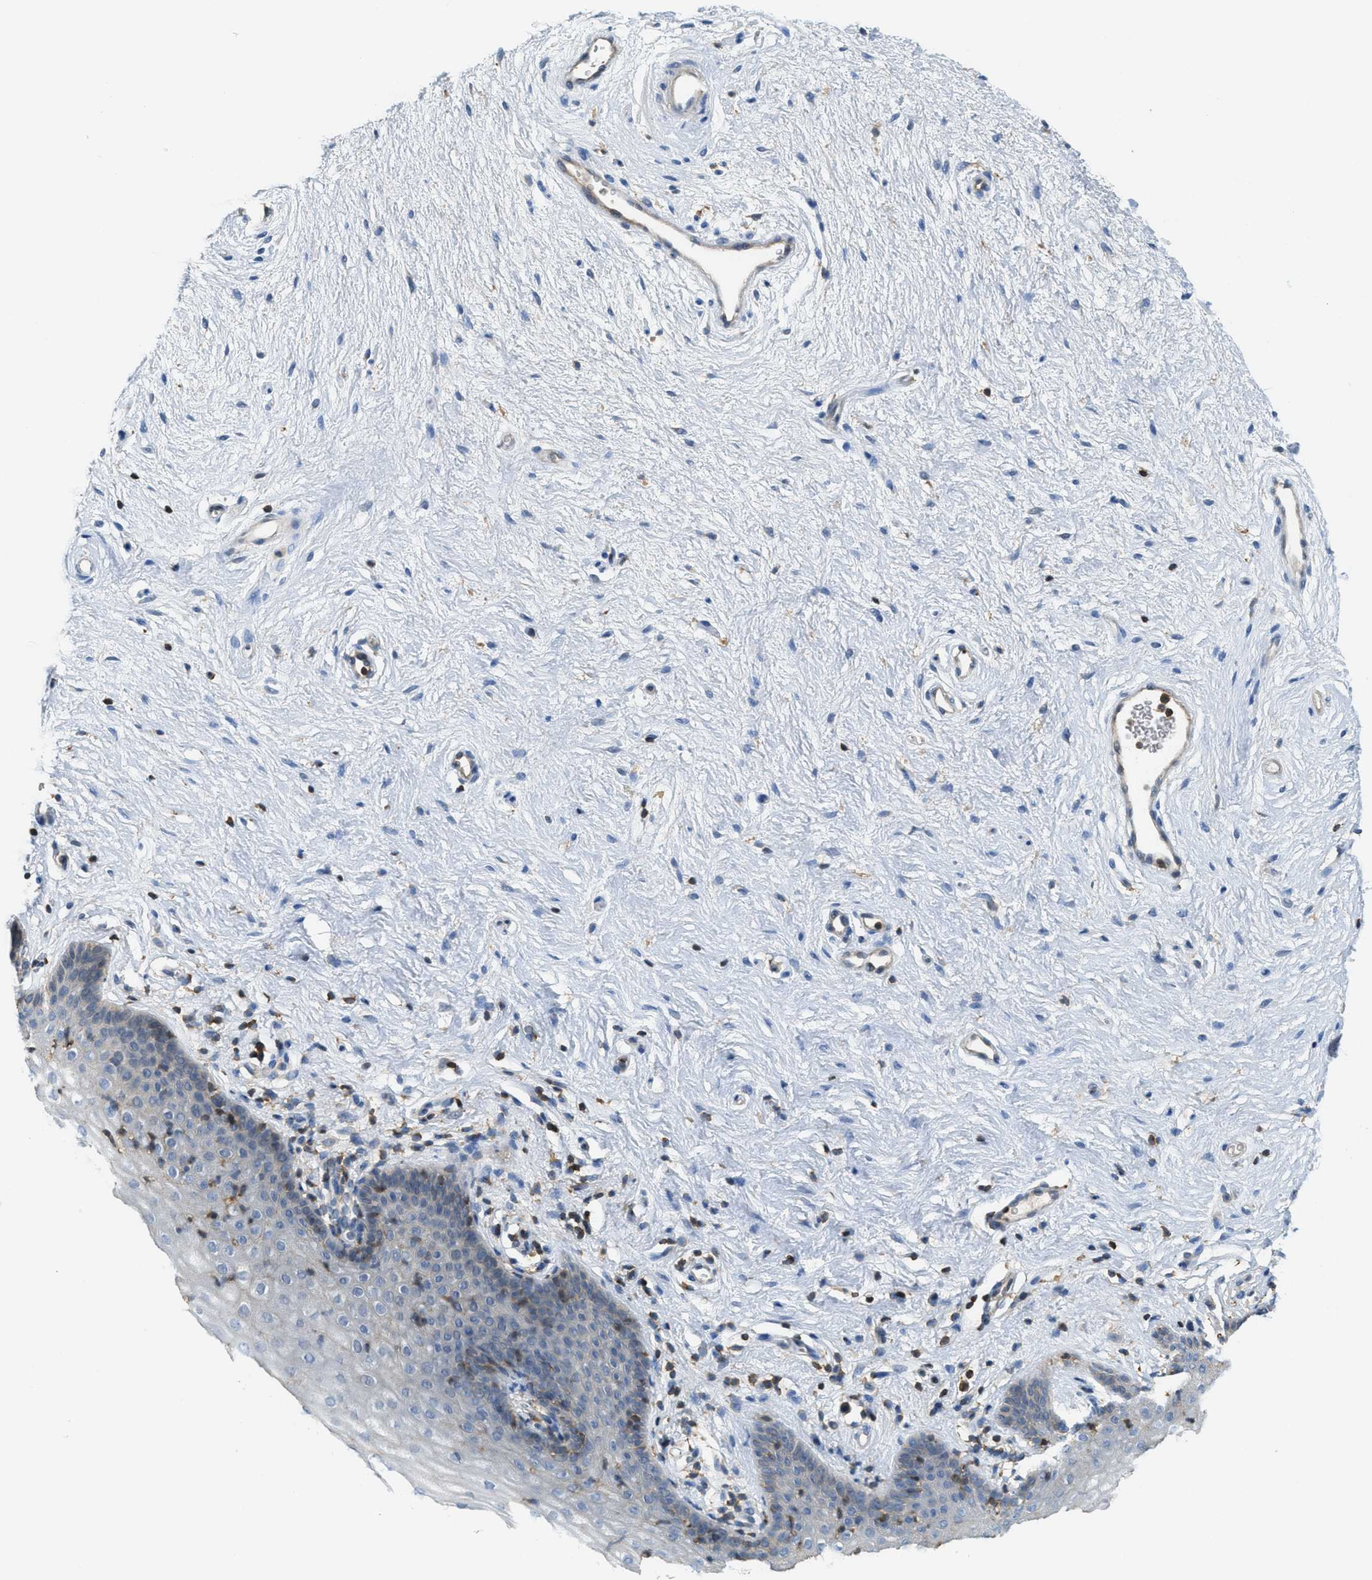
{"staining": {"intensity": "negative", "quantity": "none", "location": "none"}, "tissue": "vagina", "cell_type": "Squamous epithelial cells", "image_type": "normal", "snomed": [{"axis": "morphology", "description": "Normal tissue, NOS"}, {"axis": "topography", "description": "Vagina"}], "caption": "Immunohistochemistry micrograph of benign human vagina stained for a protein (brown), which shows no staining in squamous epithelial cells.", "gene": "GRIK2", "patient": {"sex": "female", "age": 44}}